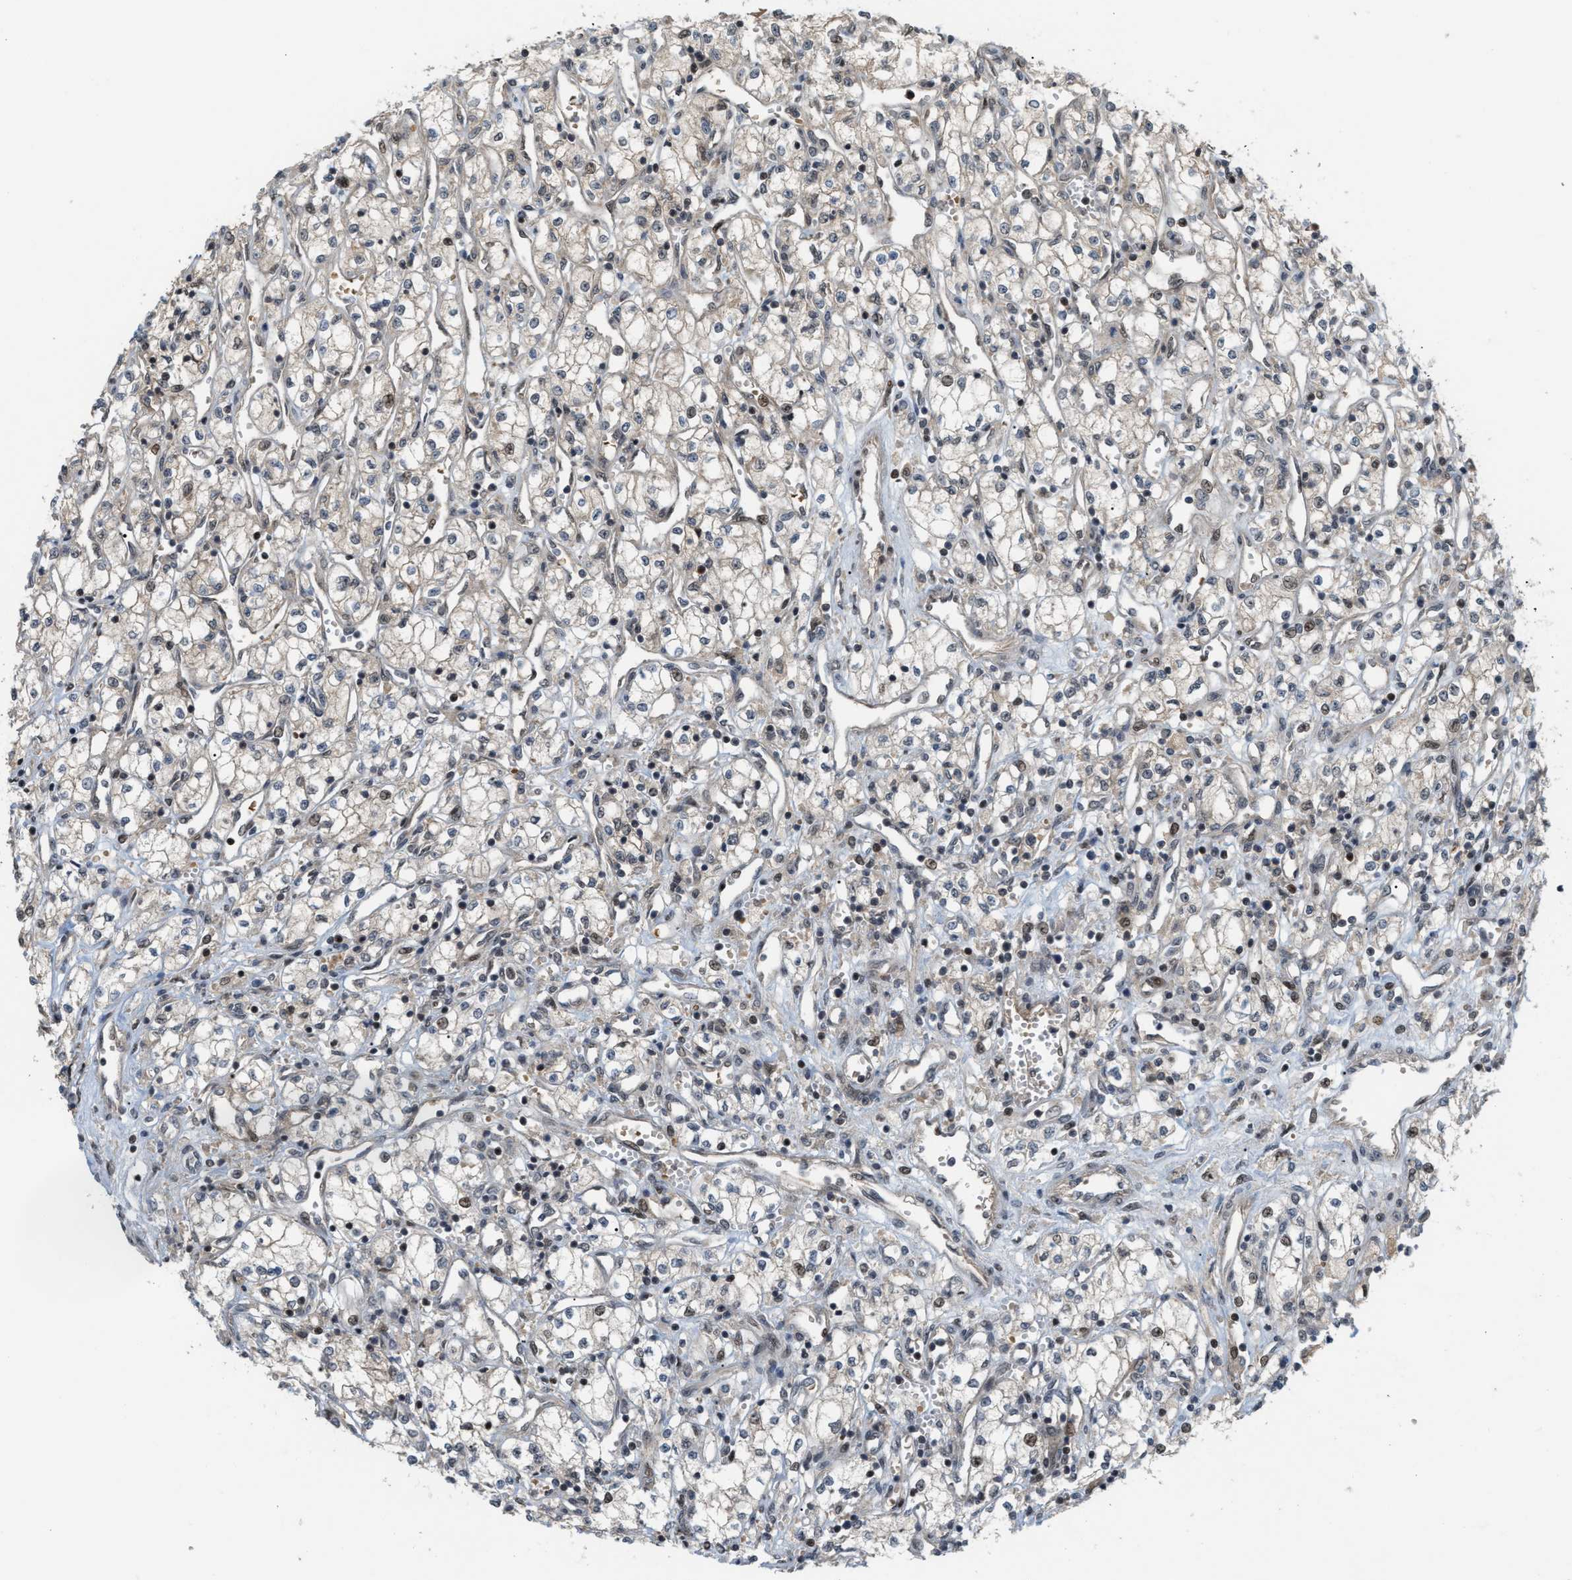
{"staining": {"intensity": "weak", "quantity": "25%-75%", "location": "cytoplasmic/membranous,nuclear"}, "tissue": "renal cancer", "cell_type": "Tumor cells", "image_type": "cancer", "snomed": [{"axis": "morphology", "description": "Adenocarcinoma, NOS"}, {"axis": "topography", "description": "Kidney"}], "caption": "This histopathology image demonstrates immunohistochemistry (IHC) staining of human renal cancer, with low weak cytoplasmic/membranous and nuclear positivity in about 25%-75% of tumor cells.", "gene": "RFFL", "patient": {"sex": "male", "age": 59}}